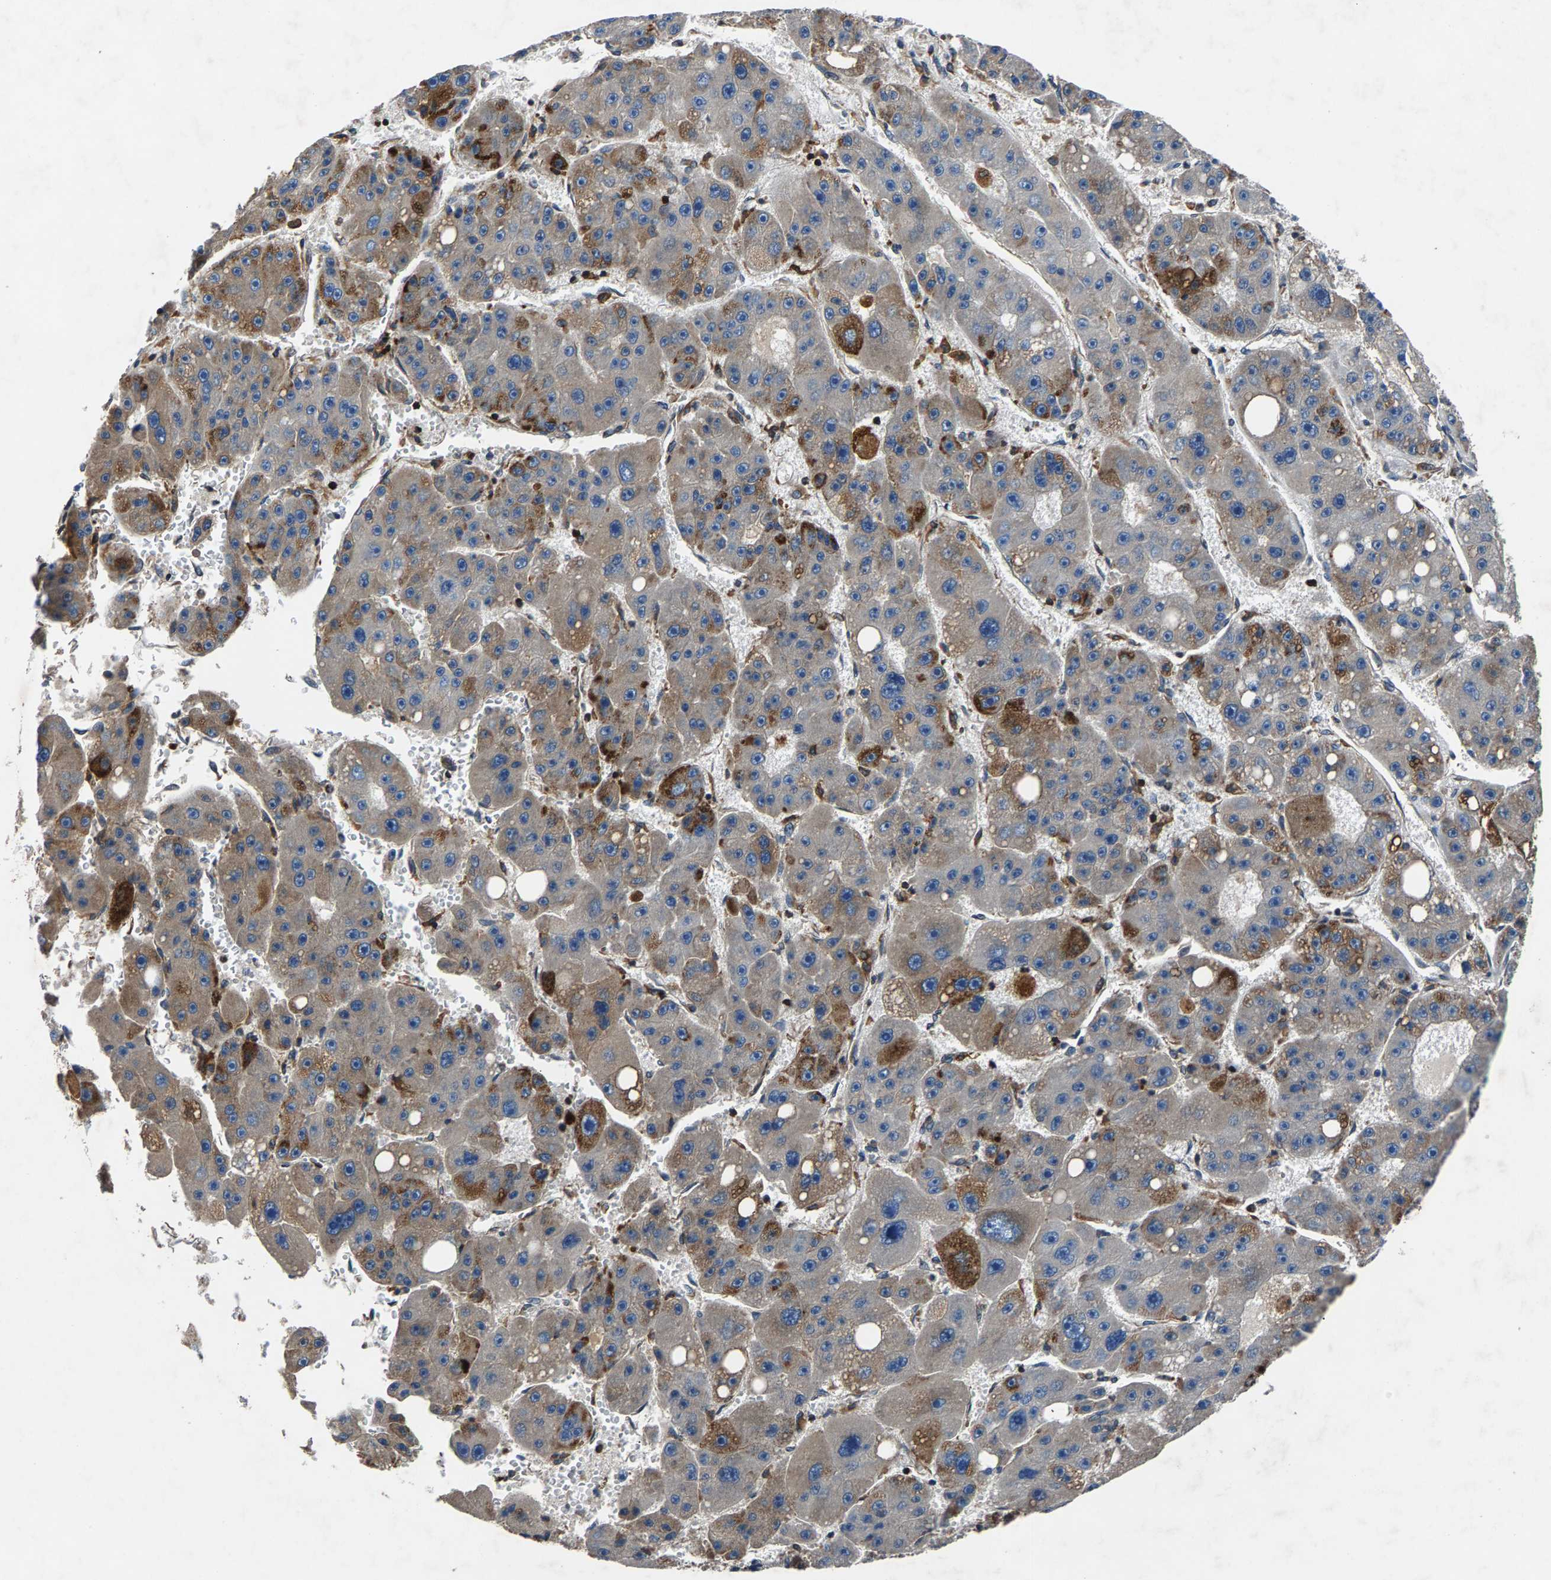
{"staining": {"intensity": "moderate", "quantity": "<25%", "location": "cytoplasmic/membranous"}, "tissue": "liver cancer", "cell_type": "Tumor cells", "image_type": "cancer", "snomed": [{"axis": "morphology", "description": "Carcinoma, Hepatocellular, NOS"}, {"axis": "topography", "description": "Liver"}], "caption": "Moderate cytoplasmic/membranous protein expression is identified in about <25% of tumor cells in liver hepatocellular carcinoma.", "gene": "LPCAT1", "patient": {"sex": "female", "age": 61}}